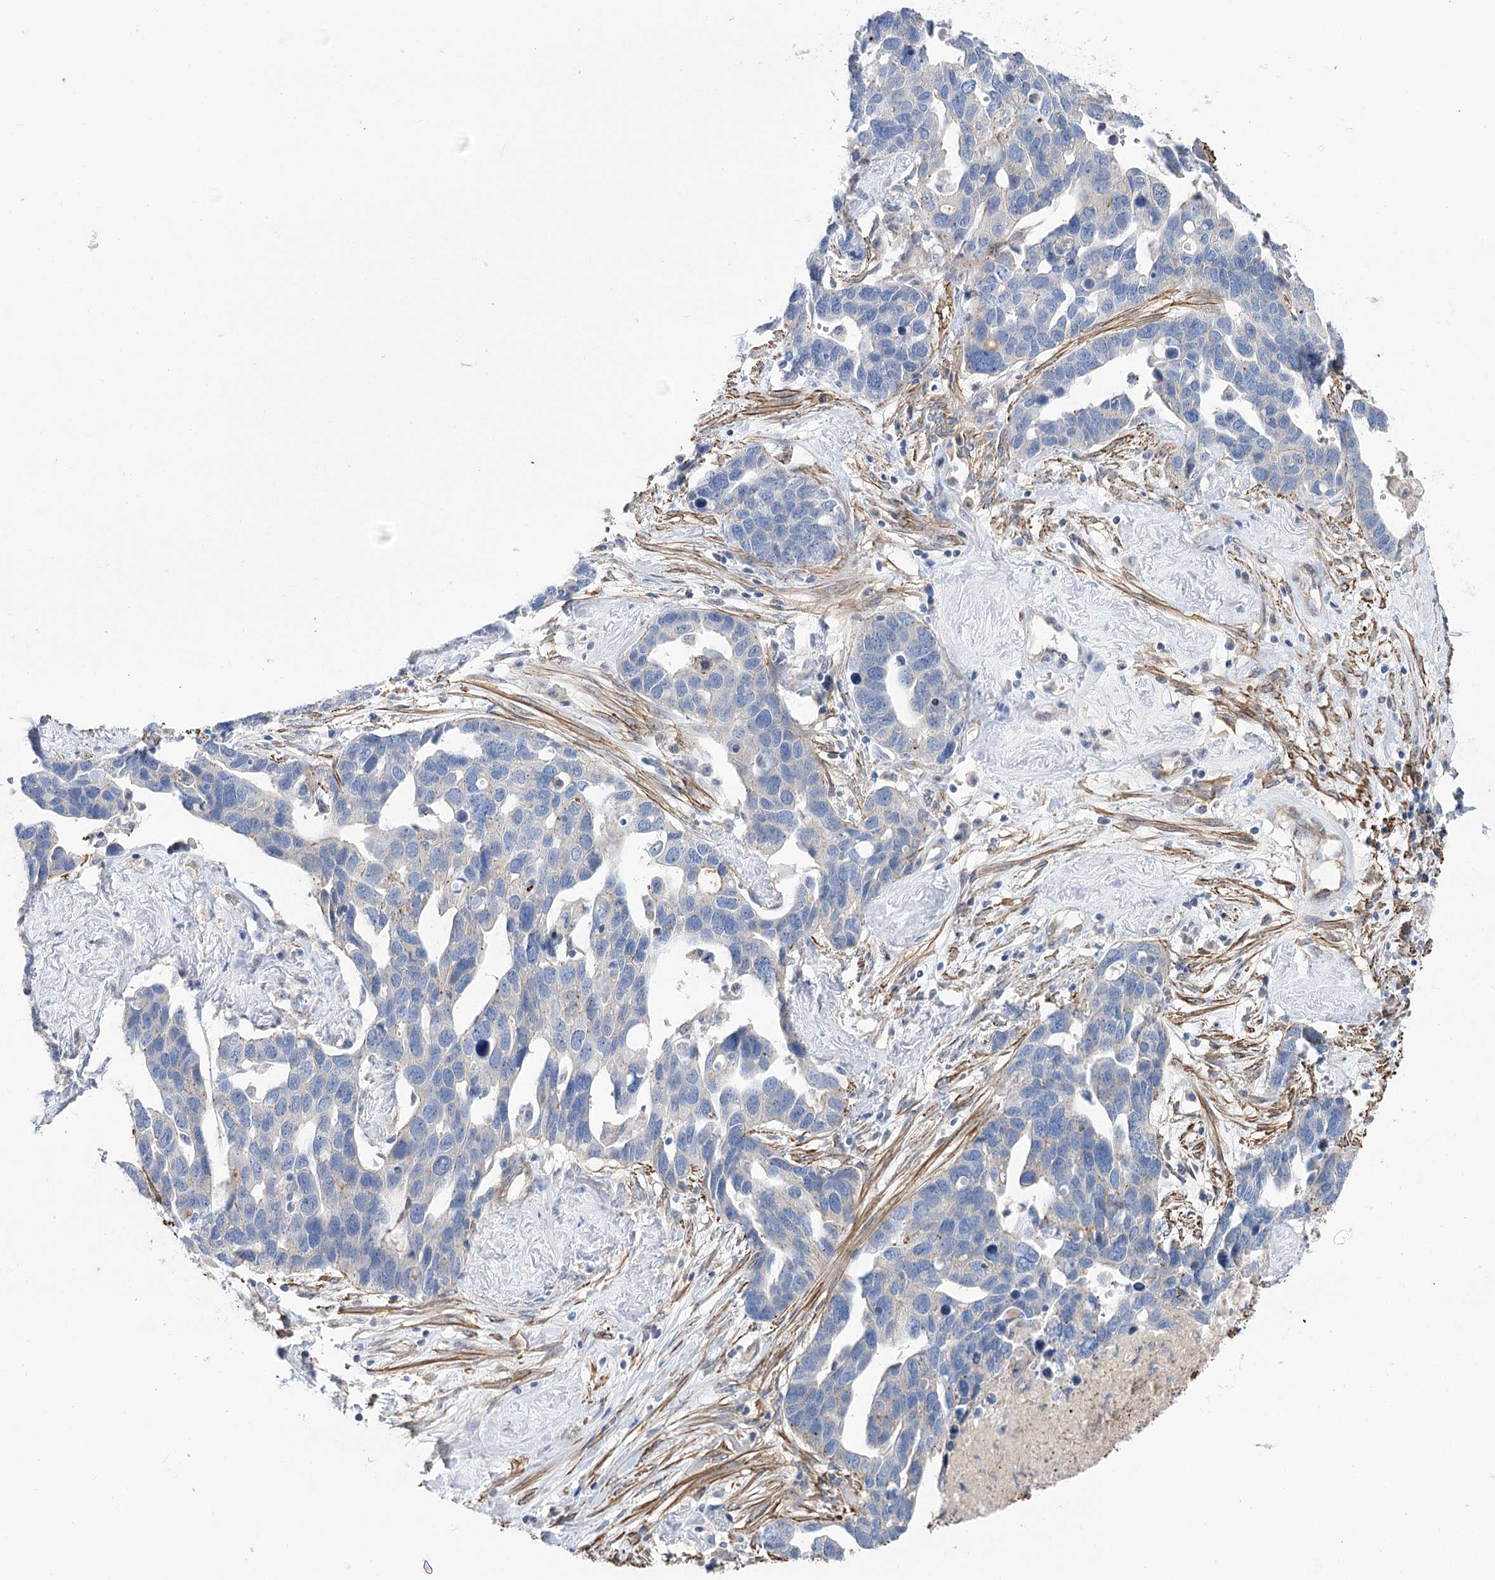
{"staining": {"intensity": "negative", "quantity": "none", "location": "none"}, "tissue": "ovarian cancer", "cell_type": "Tumor cells", "image_type": "cancer", "snomed": [{"axis": "morphology", "description": "Cystadenocarcinoma, serous, NOS"}, {"axis": "topography", "description": "Ovary"}], "caption": "Immunohistochemistry (IHC) micrograph of ovarian cancer (serous cystadenocarcinoma) stained for a protein (brown), which exhibits no expression in tumor cells.", "gene": "WASHC3", "patient": {"sex": "female", "age": 54}}